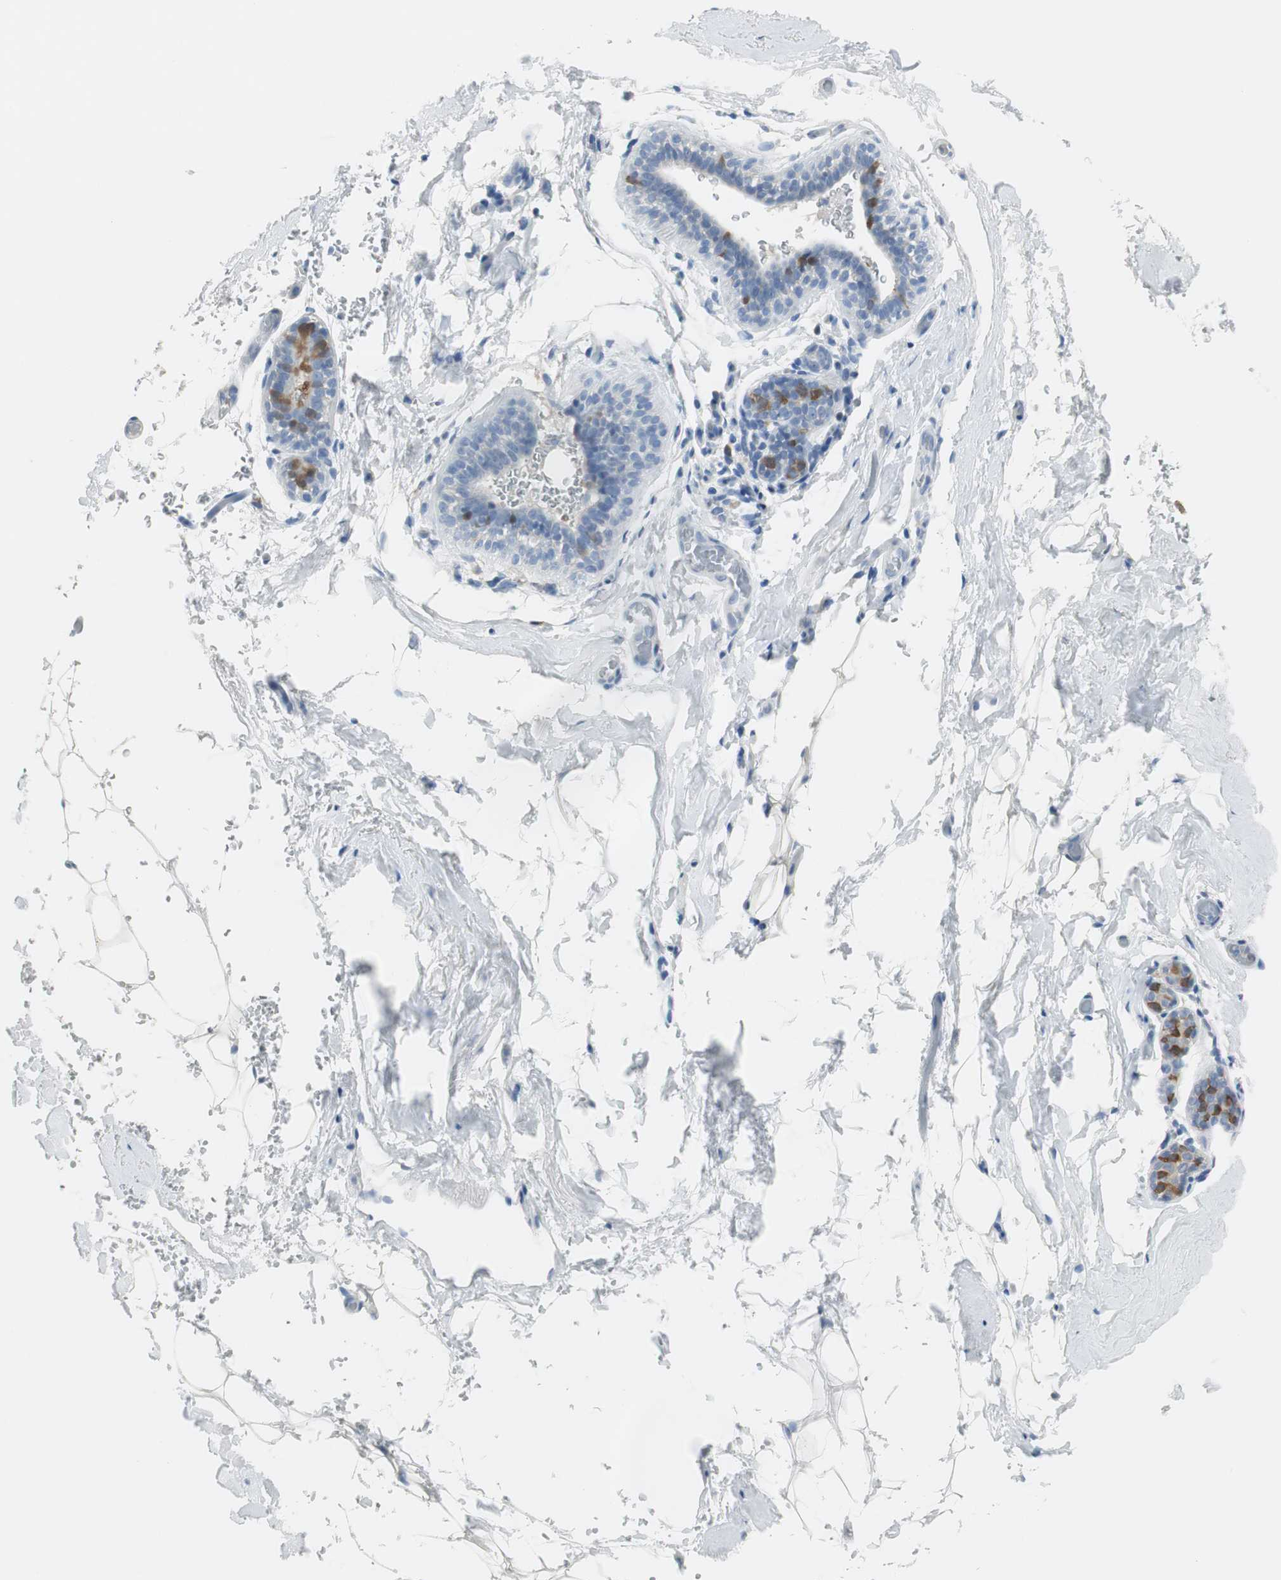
{"staining": {"intensity": "negative", "quantity": "none", "location": "none"}, "tissue": "breast", "cell_type": "Adipocytes", "image_type": "normal", "snomed": [{"axis": "morphology", "description": "Normal tissue, NOS"}, {"axis": "topography", "description": "Breast"}, {"axis": "topography", "description": "Soft tissue"}], "caption": "Immunohistochemistry photomicrograph of benign breast: human breast stained with DAB exhibits no significant protein positivity in adipocytes.", "gene": "FBP1", "patient": {"sex": "female", "age": 75}}